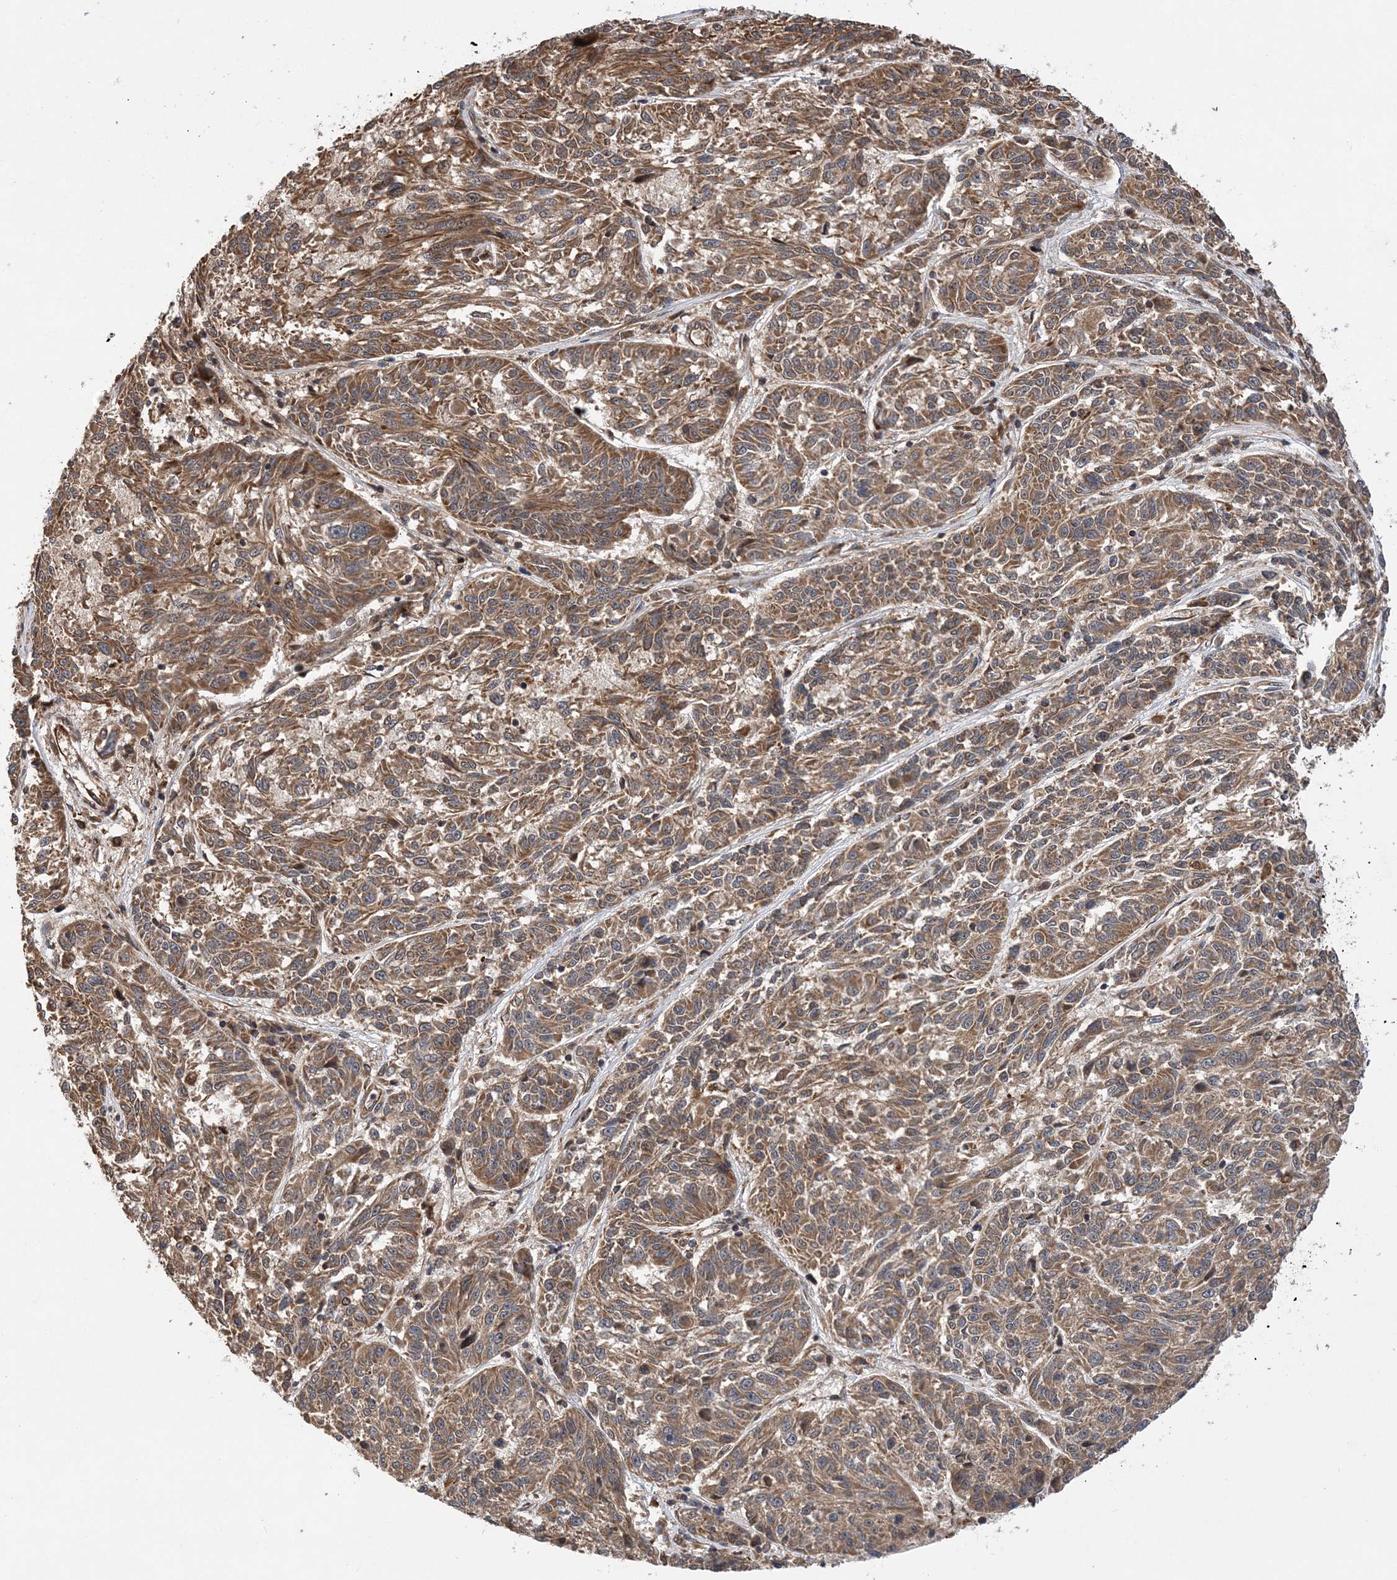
{"staining": {"intensity": "moderate", "quantity": ">75%", "location": "cytoplasmic/membranous"}, "tissue": "melanoma", "cell_type": "Tumor cells", "image_type": "cancer", "snomed": [{"axis": "morphology", "description": "Malignant melanoma, NOS"}, {"axis": "topography", "description": "Skin"}], "caption": "Moderate cytoplasmic/membranous staining for a protein is identified in approximately >75% of tumor cells of malignant melanoma using immunohistochemistry (IHC).", "gene": "ATG3", "patient": {"sex": "male", "age": 53}}